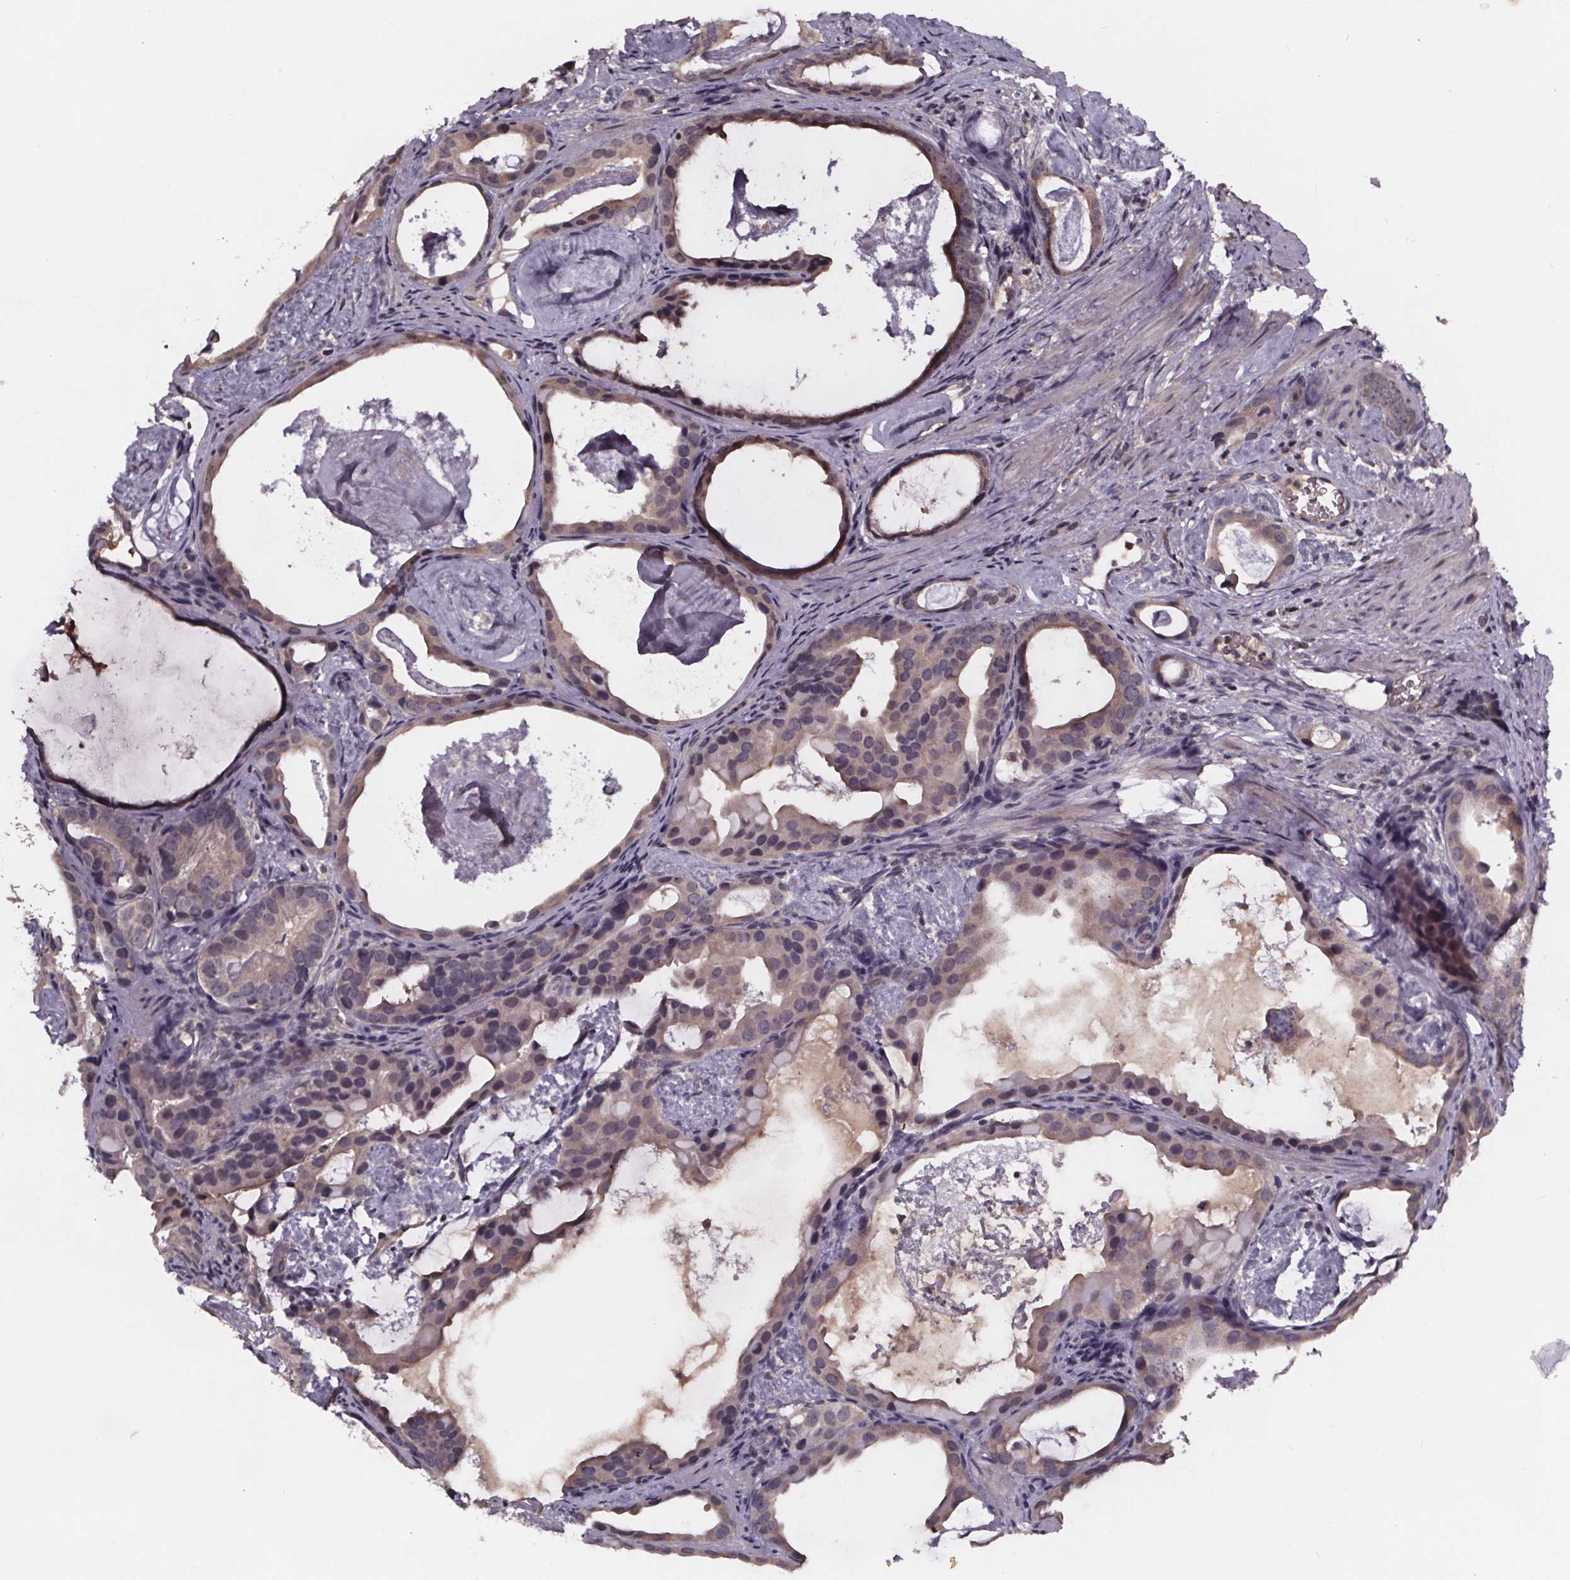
{"staining": {"intensity": "weak", "quantity": "25%-75%", "location": "cytoplasmic/membranous"}, "tissue": "prostate cancer", "cell_type": "Tumor cells", "image_type": "cancer", "snomed": [{"axis": "morphology", "description": "Adenocarcinoma, Low grade"}, {"axis": "topography", "description": "Prostate and seminal vesicle, NOS"}], "caption": "High-magnification brightfield microscopy of low-grade adenocarcinoma (prostate) stained with DAB (3,3'-diaminobenzidine) (brown) and counterstained with hematoxylin (blue). tumor cells exhibit weak cytoplasmic/membranous positivity is appreciated in about25%-75% of cells.", "gene": "SMIM1", "patient": {"sex": "male", "age": 71}}